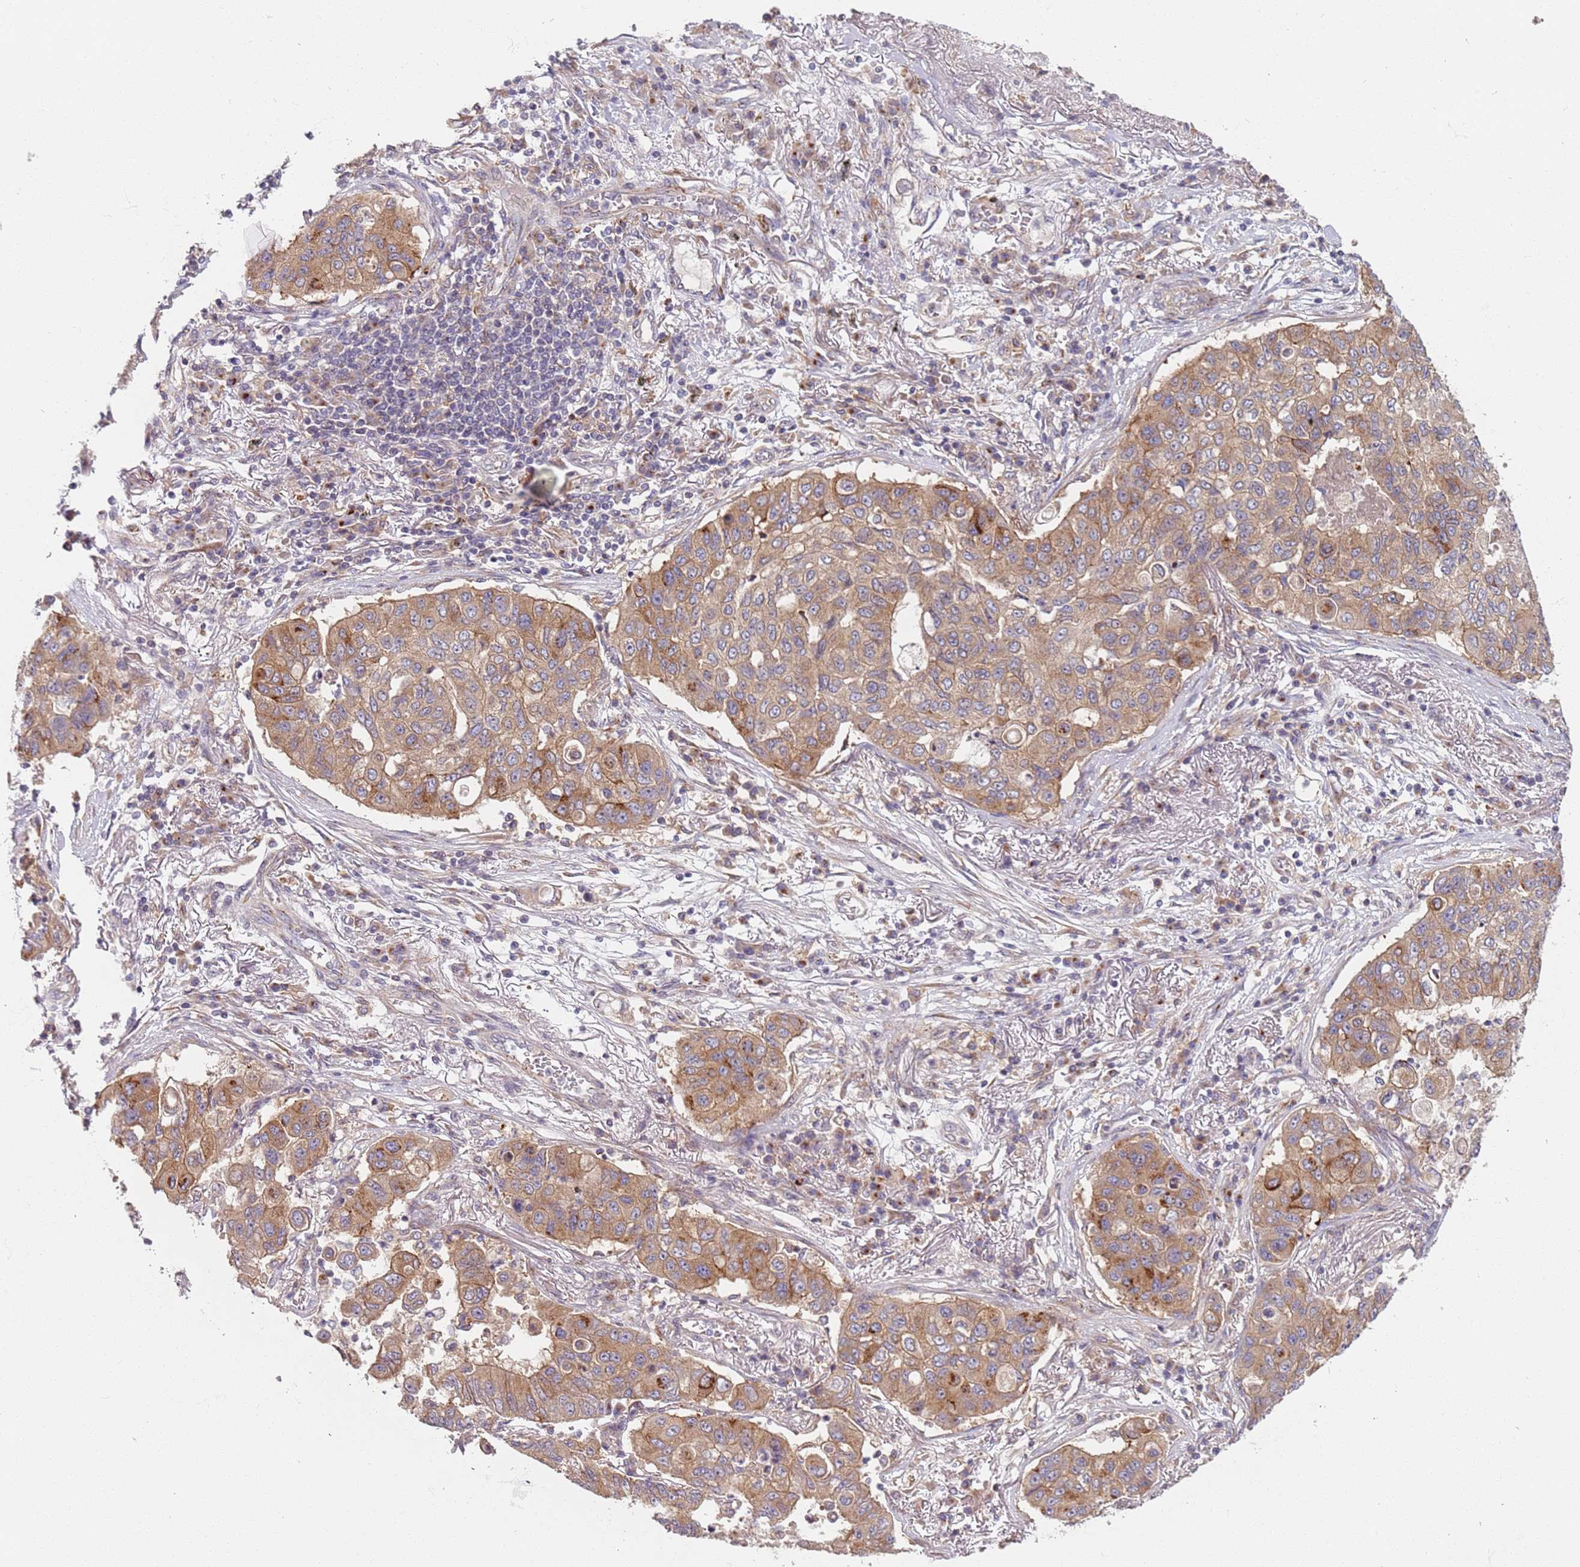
{"staining": {"intensity": "moderate", "quantity": ">75%", "location": "cytoplasmic/membranous"}, "tissue": "lung cancer", "cell_type": "Tumor cells", "image_type": "cancer", "snomed": [{"axis": "morphology", "description": "Squamous cell carcinoma, NOS"}, {"axis": "topography", "description": "Lung"}], "caption": "IHC image of human lung cancer stained for a protein (brown), which demonstrates medium levels of moderate cytoplasmic/membranous expression in approximately >75% of tumor cells.", "gene": "AKTIP", "patient": {"sex": "male", "age": 74}}